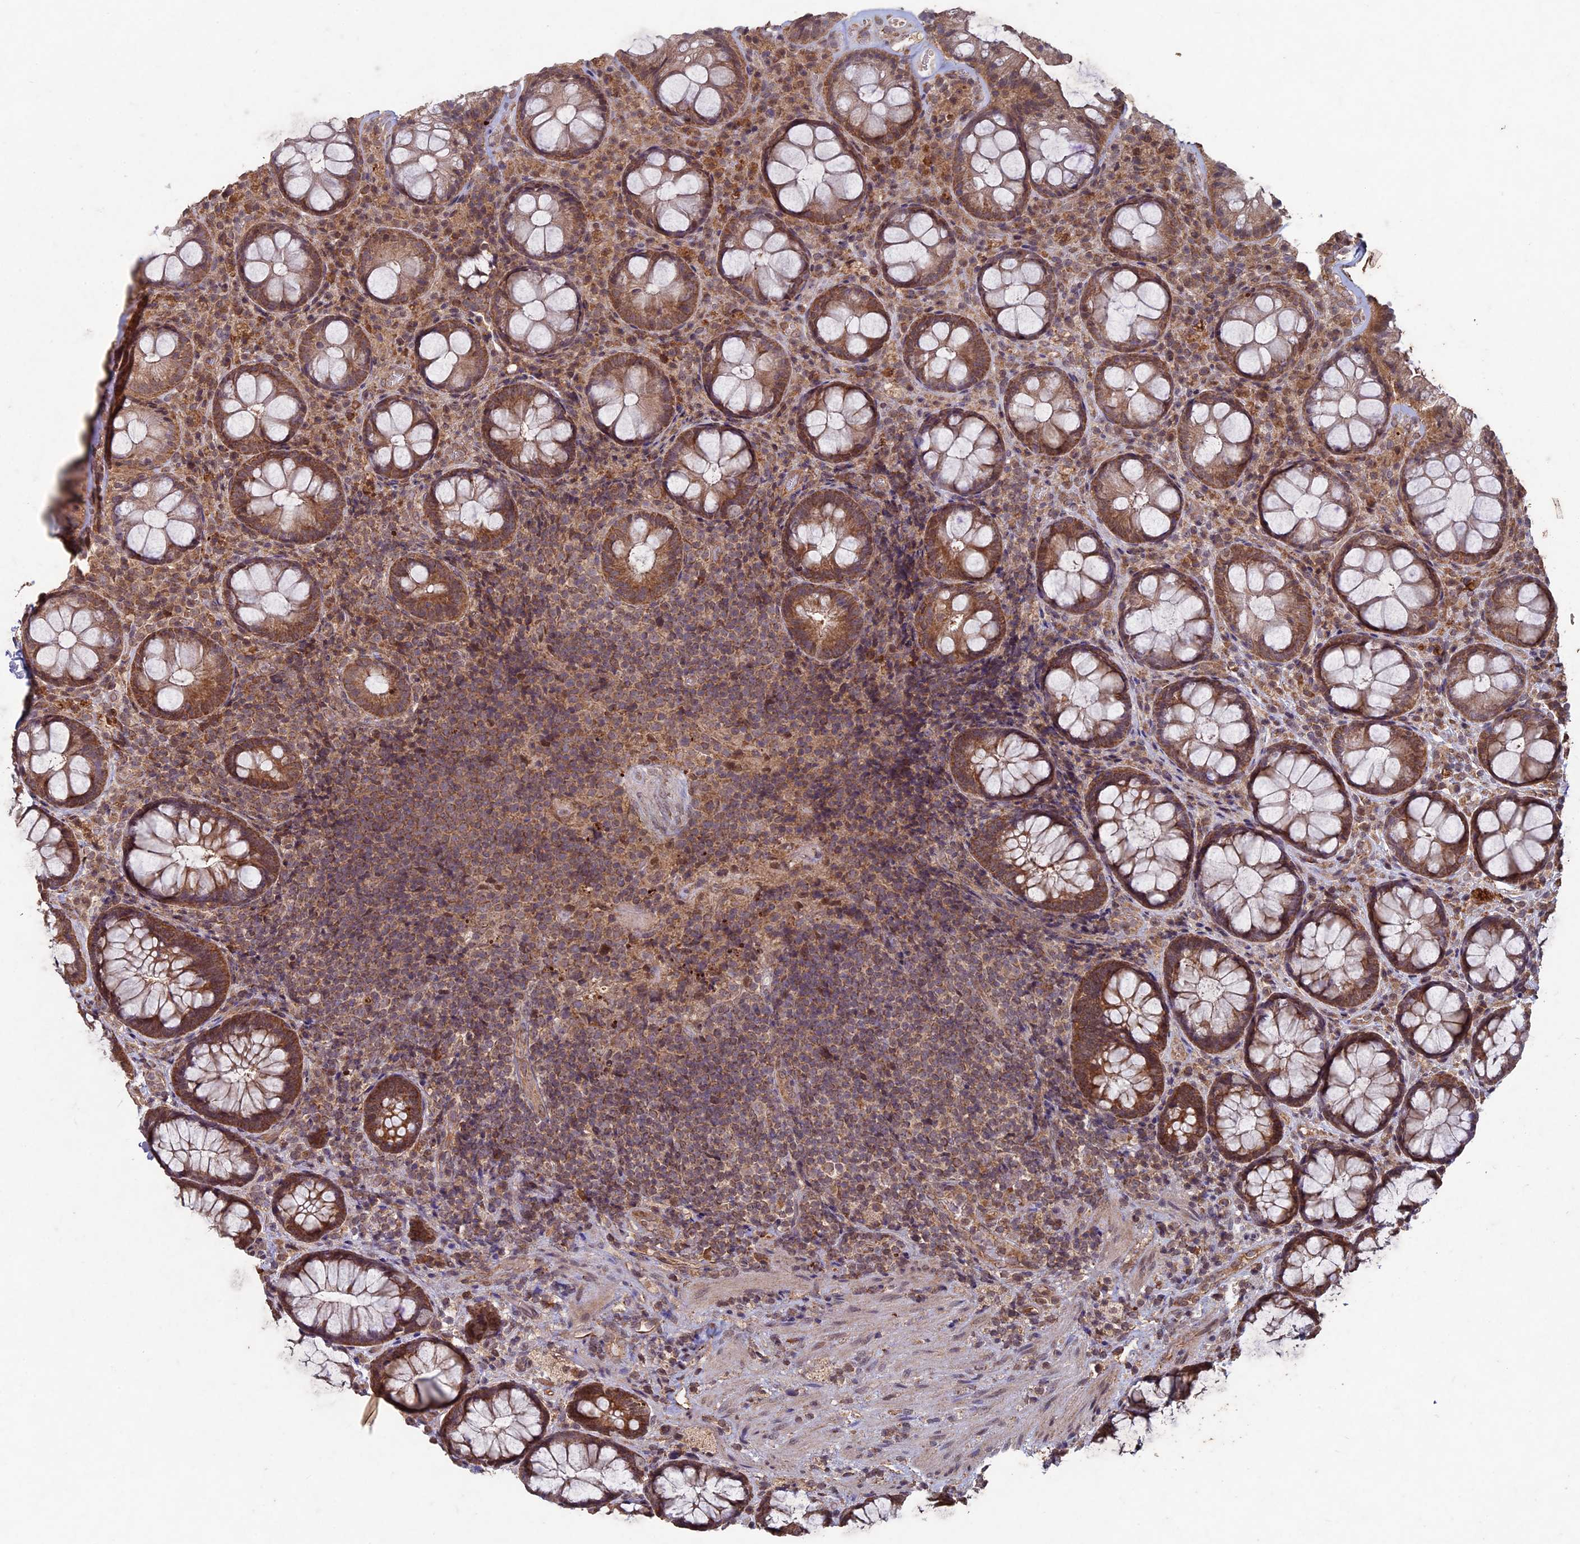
{"staining": {"intensity": "moderate", "quantity": ">75%", "location": "cytoplasmic/membranous"}, "tissue": "rectum", "cell_type": "Glandular cells", "image_type": "normal", "snomed": [{"axis": "morphology", "description": "Normal tissue, NOS"}, {"axis": "topography", "description": "Rectum"}], "caption": "DAB immunohistochemical staining of benign rectum exhibits moderate cytoplasmic/membranous protein positivity in about >75% of glandular cells.", "gene": "RCCD1", "patient": {"sex": "male", "age": 83}}